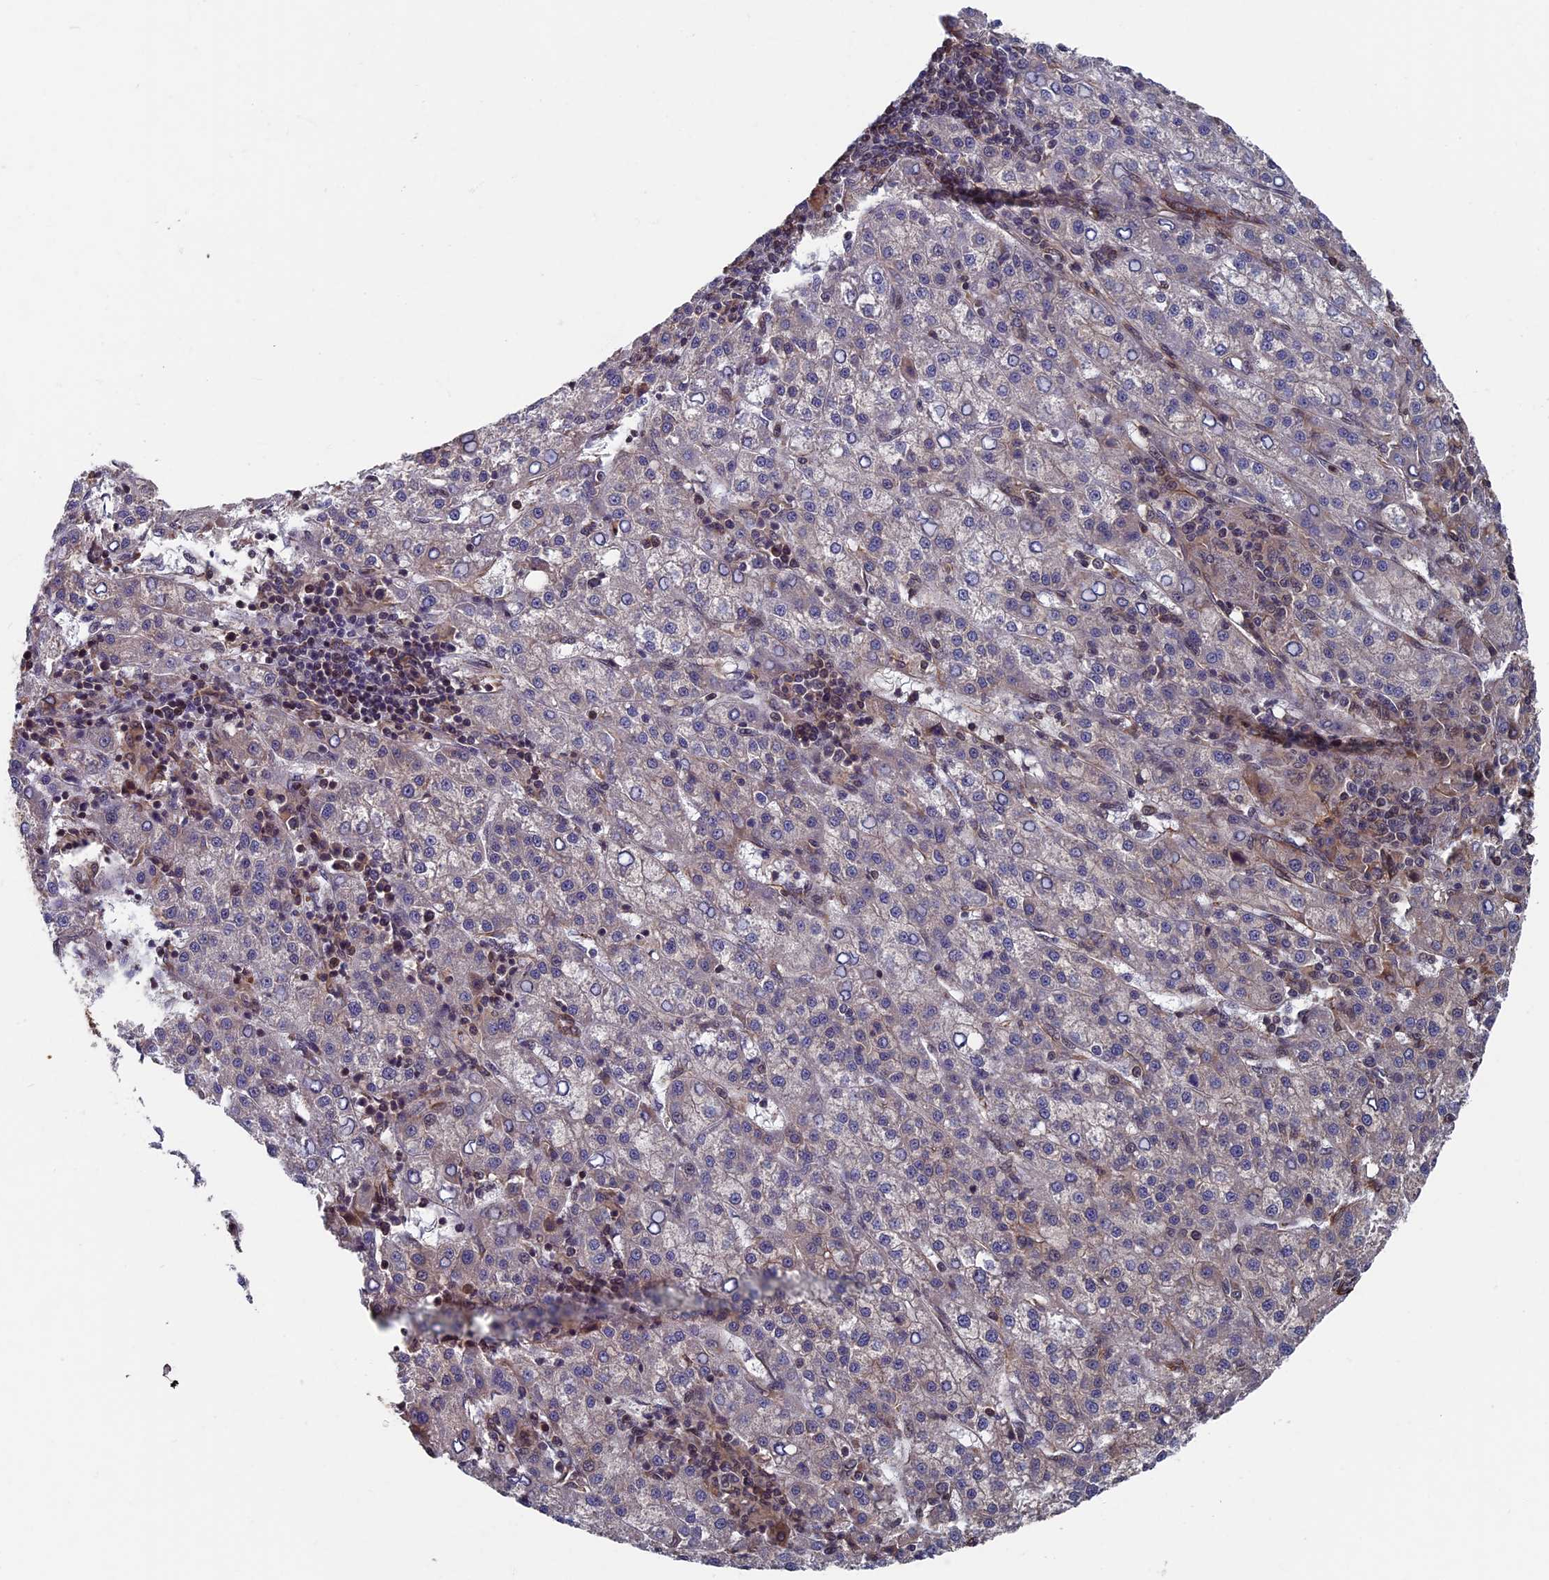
{"staining": {"intensity": "negative", "quantity": "none", "location": "none"}, "tissue": "liver cancer", "cell_type": "Tumor cells", "image_type": "cancer", "snomed": [{"axis": "morphology", "description": "Carcinoma, Hepatocellular, NOS"}, {"axis": "topography", "description": "Liver"}], "caption": "This micrograph is of liver cancer (hepatocellular carcinoma) stained with immunohistochemistry to label a protein in brown with the nuclei are counter-stained blue. There is no positivity in tumor cells. (DAB (3,3'-diaminobenzidine) IHC with hematoxylin counter stain).", "gene": "CTDP1", "patient": {"sex": "female", "age": 58}}